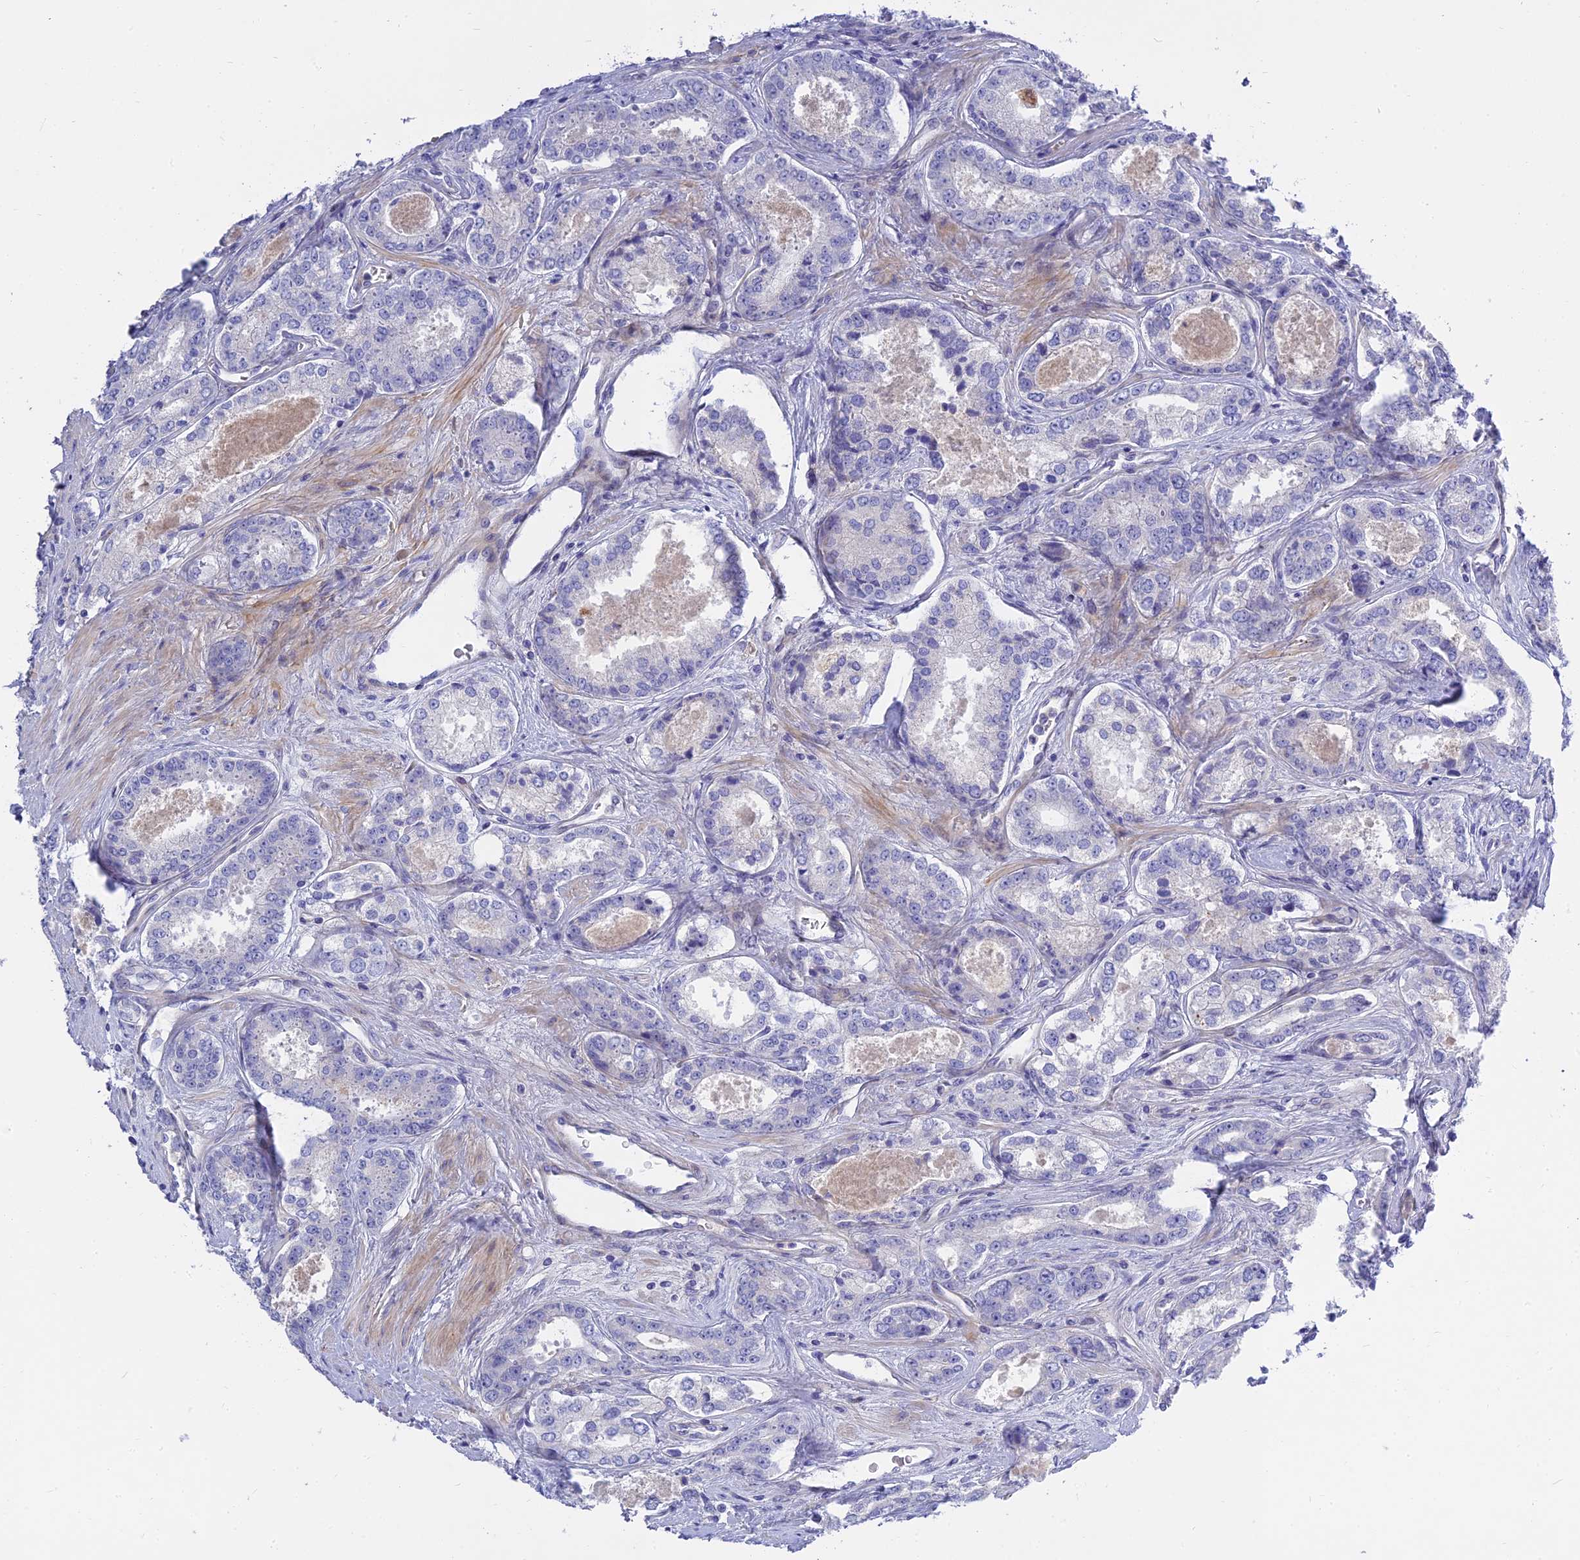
{"staining": {"intensity": "negative", "quantity": "none", "location": "none"}, "tissue": "prostate cancer", "cell_type": "Tumor cells", "image_type": "cancer", "snomed": [{"axis": "morphology", "description": "Adenocarcinoma, Low grade"}, {"axis": "topography", "description": "Prostate"}], "caption": "The image demonstrates no staining of tumor cells in prostate low-grade adenocarcinoma. (Brightfield microscopy of DAB (3,3'-diaminobenzidine) immunohistochemistry at high magnification).", "gene": "MBD3L1", "patient": {"sex": "male", "age": 68}}